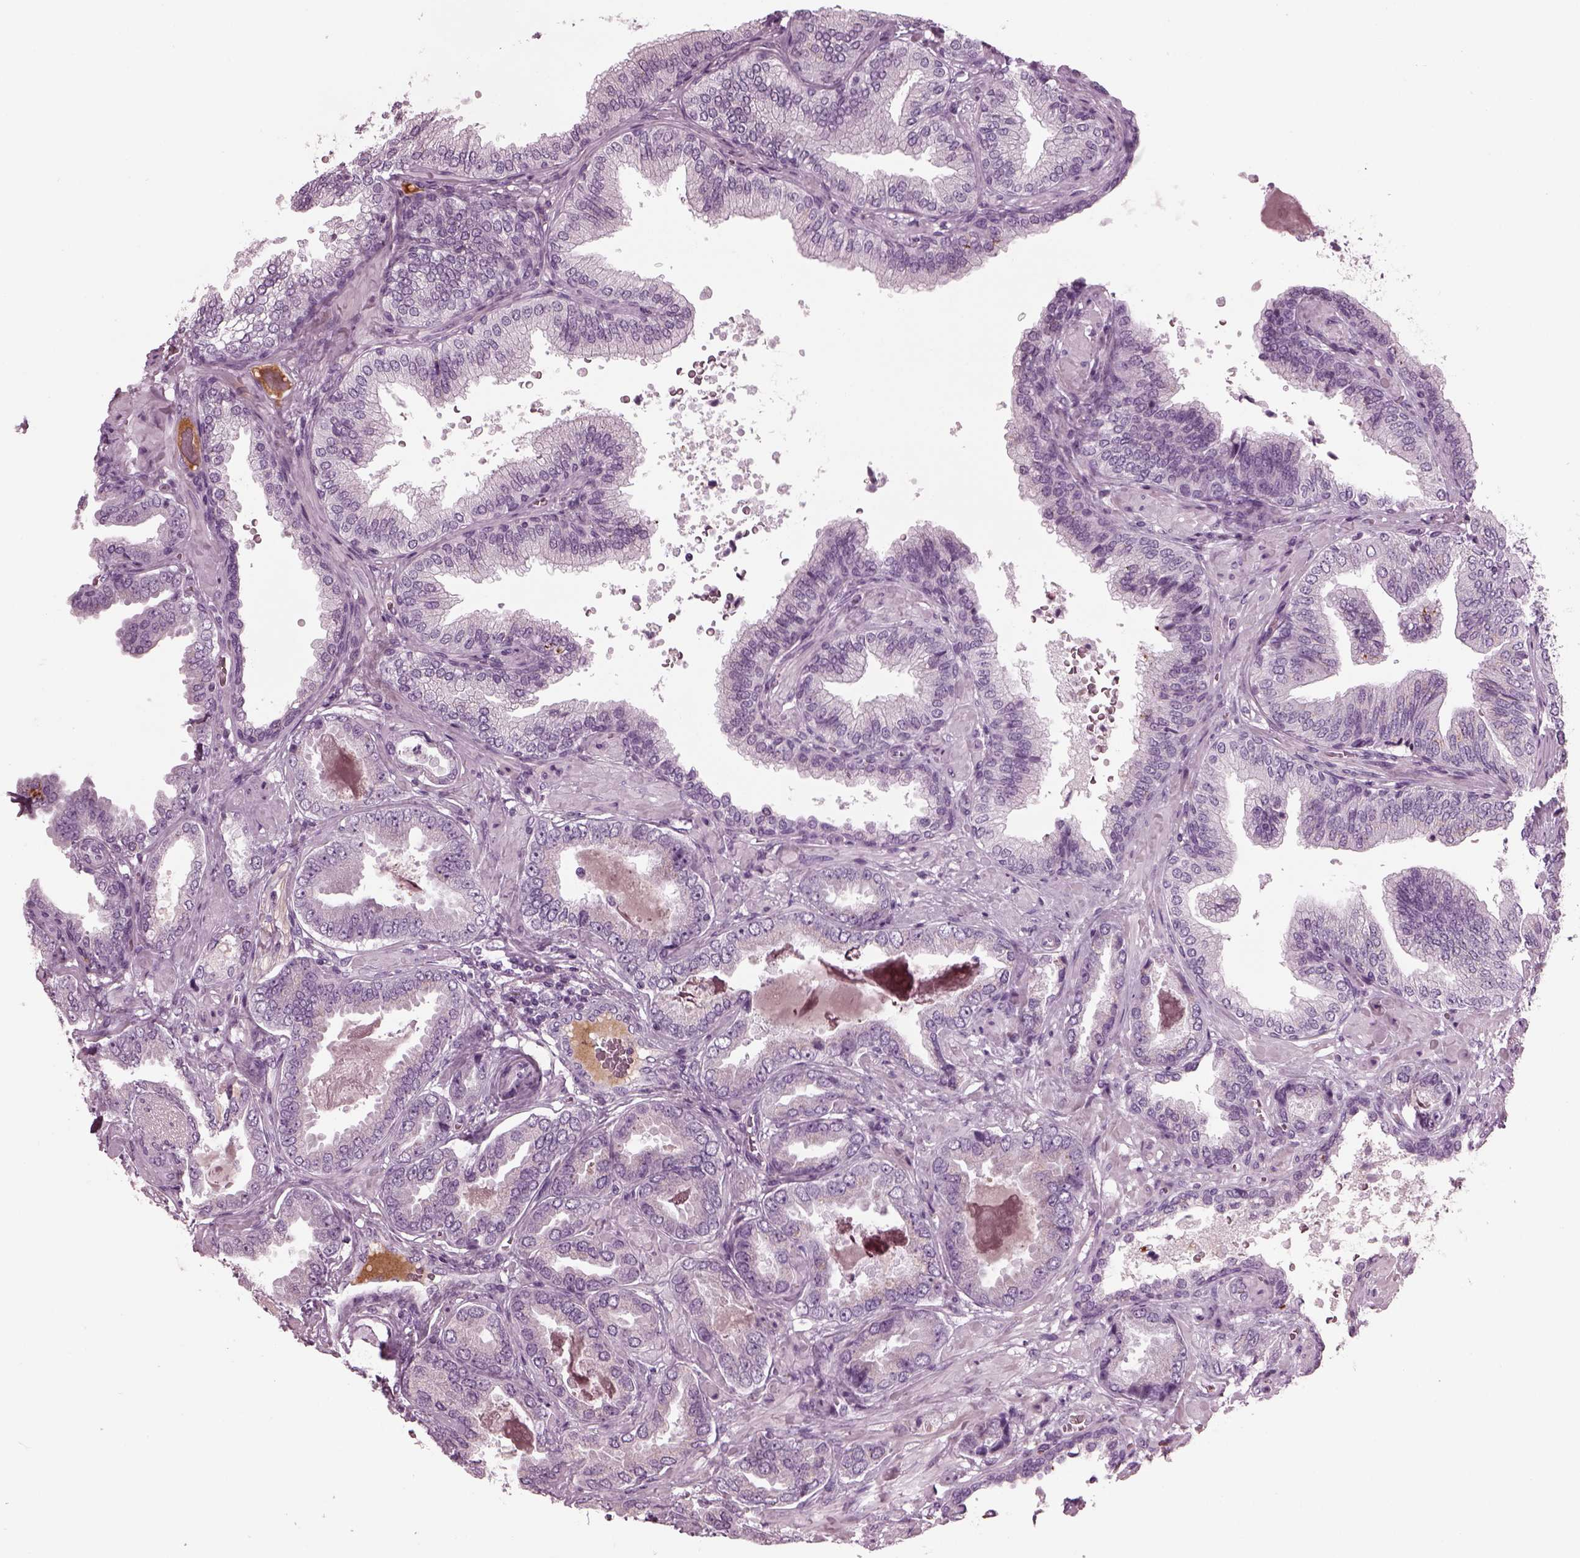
{"staining": {"intensity": "negative", "quantity": "none", "location": "none"}, "tissue": "prostate cancer", "cell_type": "Tumor cells", "image_type": "cancer", "snomed": [{"axis": "morphology", "description": "Adenocarcinoma, NOS"}, {"axis": "topography", "description": "Prostate"}], "caption": "This is a photomicrograph of immunohistochemistry staining of prostate cancer, which shows no expression in tumor cells. (Immunohistochemistry (ihc), brightfield microscopy, high magnification).", "gene": "DPYSL5", "patient": {"sex": "male", "age": 64}}